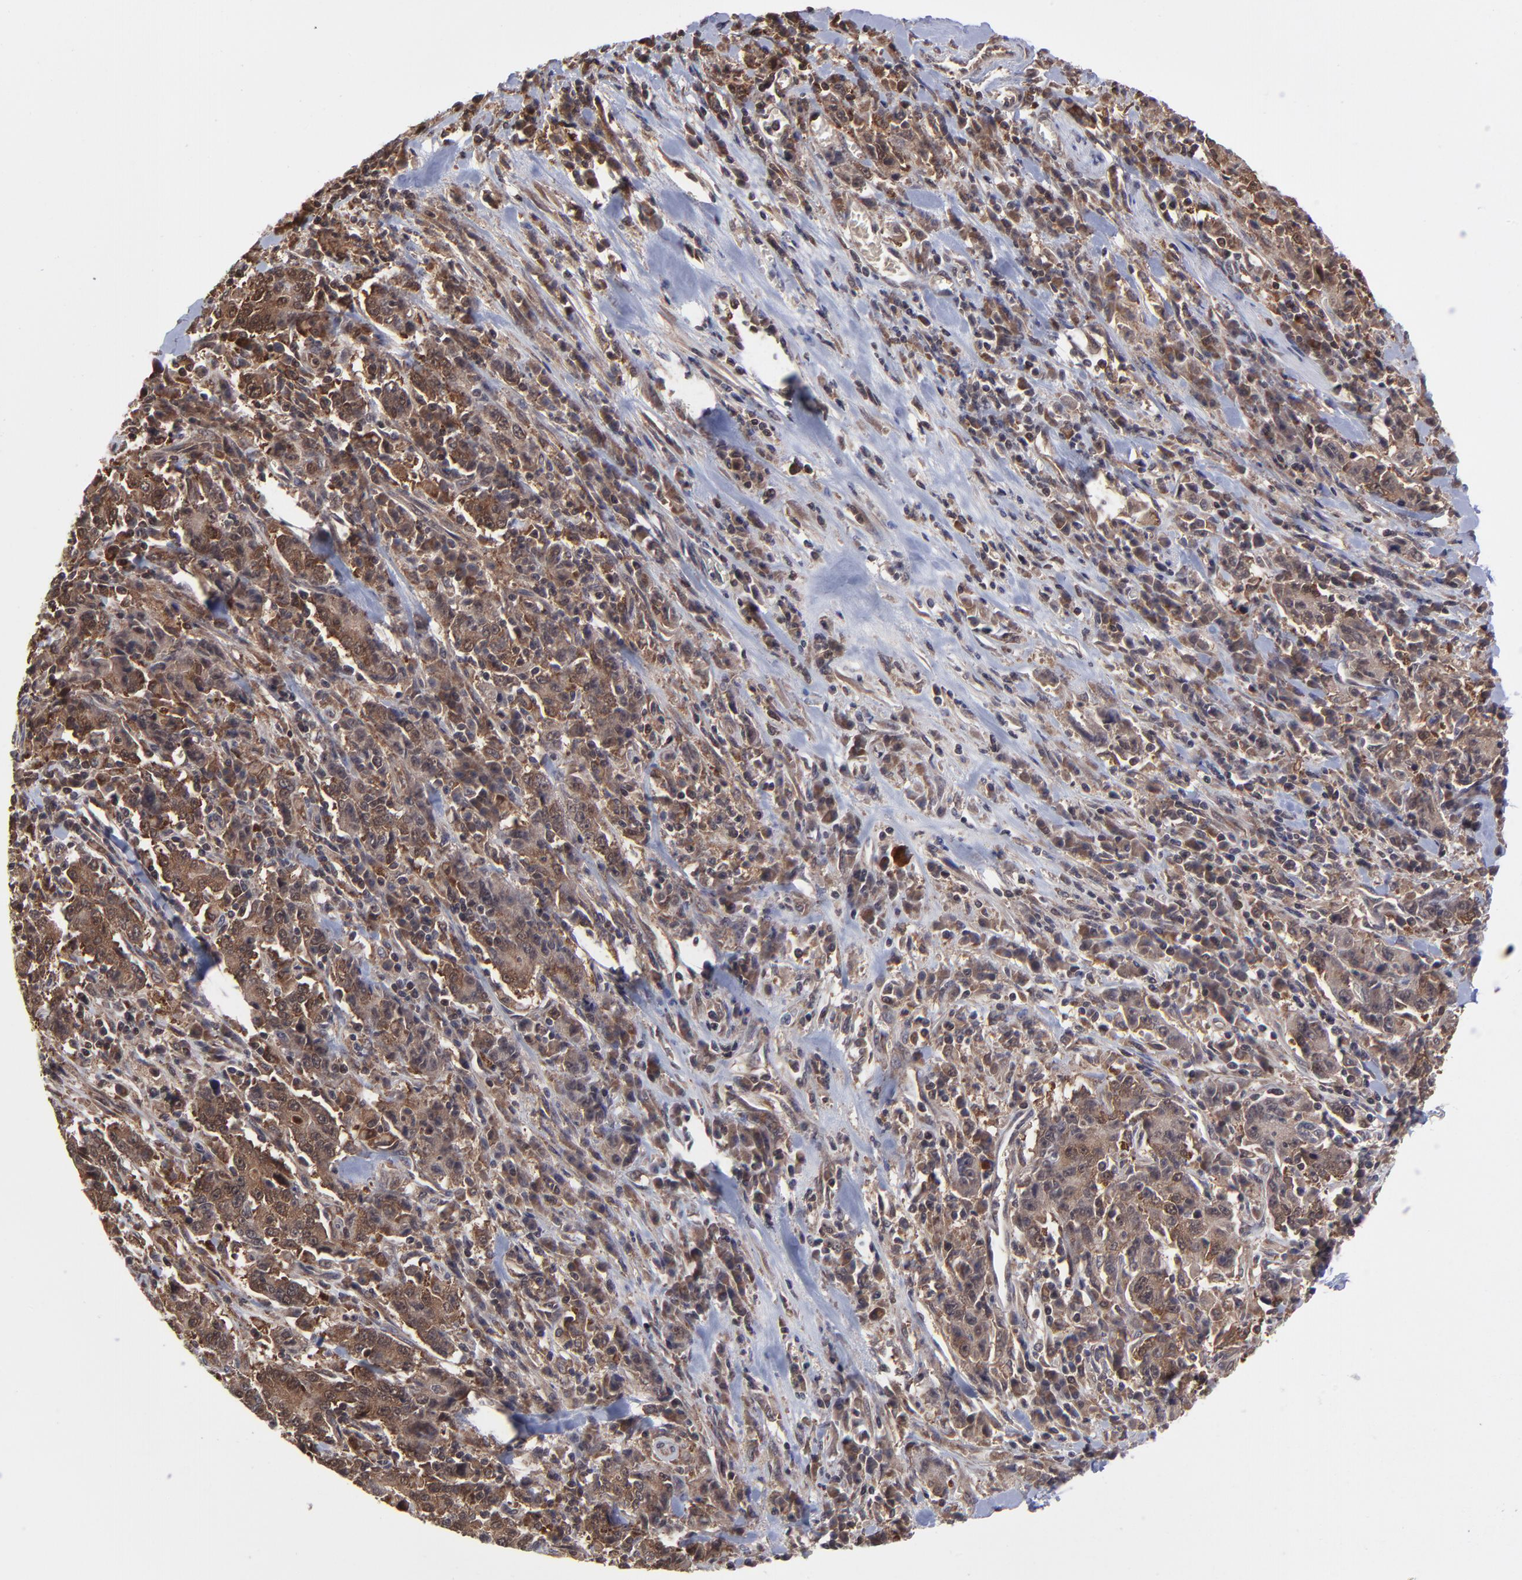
{"staining": {"intensity": "moderate", "quantity": ">75%", "location": "cytoplasmic/membranous"}, "tissue": "stomach cancer", "cell_type": "Tumor cells", "image_type": "cancer", "snomed": [{"axis": "morphology", "description": "Normal tissue, NOS"}, {"axis": "morphology", "description": "Adenocarcinoma, NOS"}, {"axis": "topography", "description": "Stomach, upper"}, {"axis": "topography", "description": "Stomach"}], "caption": "Adenocarcinoma (stomach) tissue displays moderate cytoplasmic/membranous expression in about >75% of tumor cells", "gene": "UBE2L6", "patient": {"sex": "male", "age": 59}}